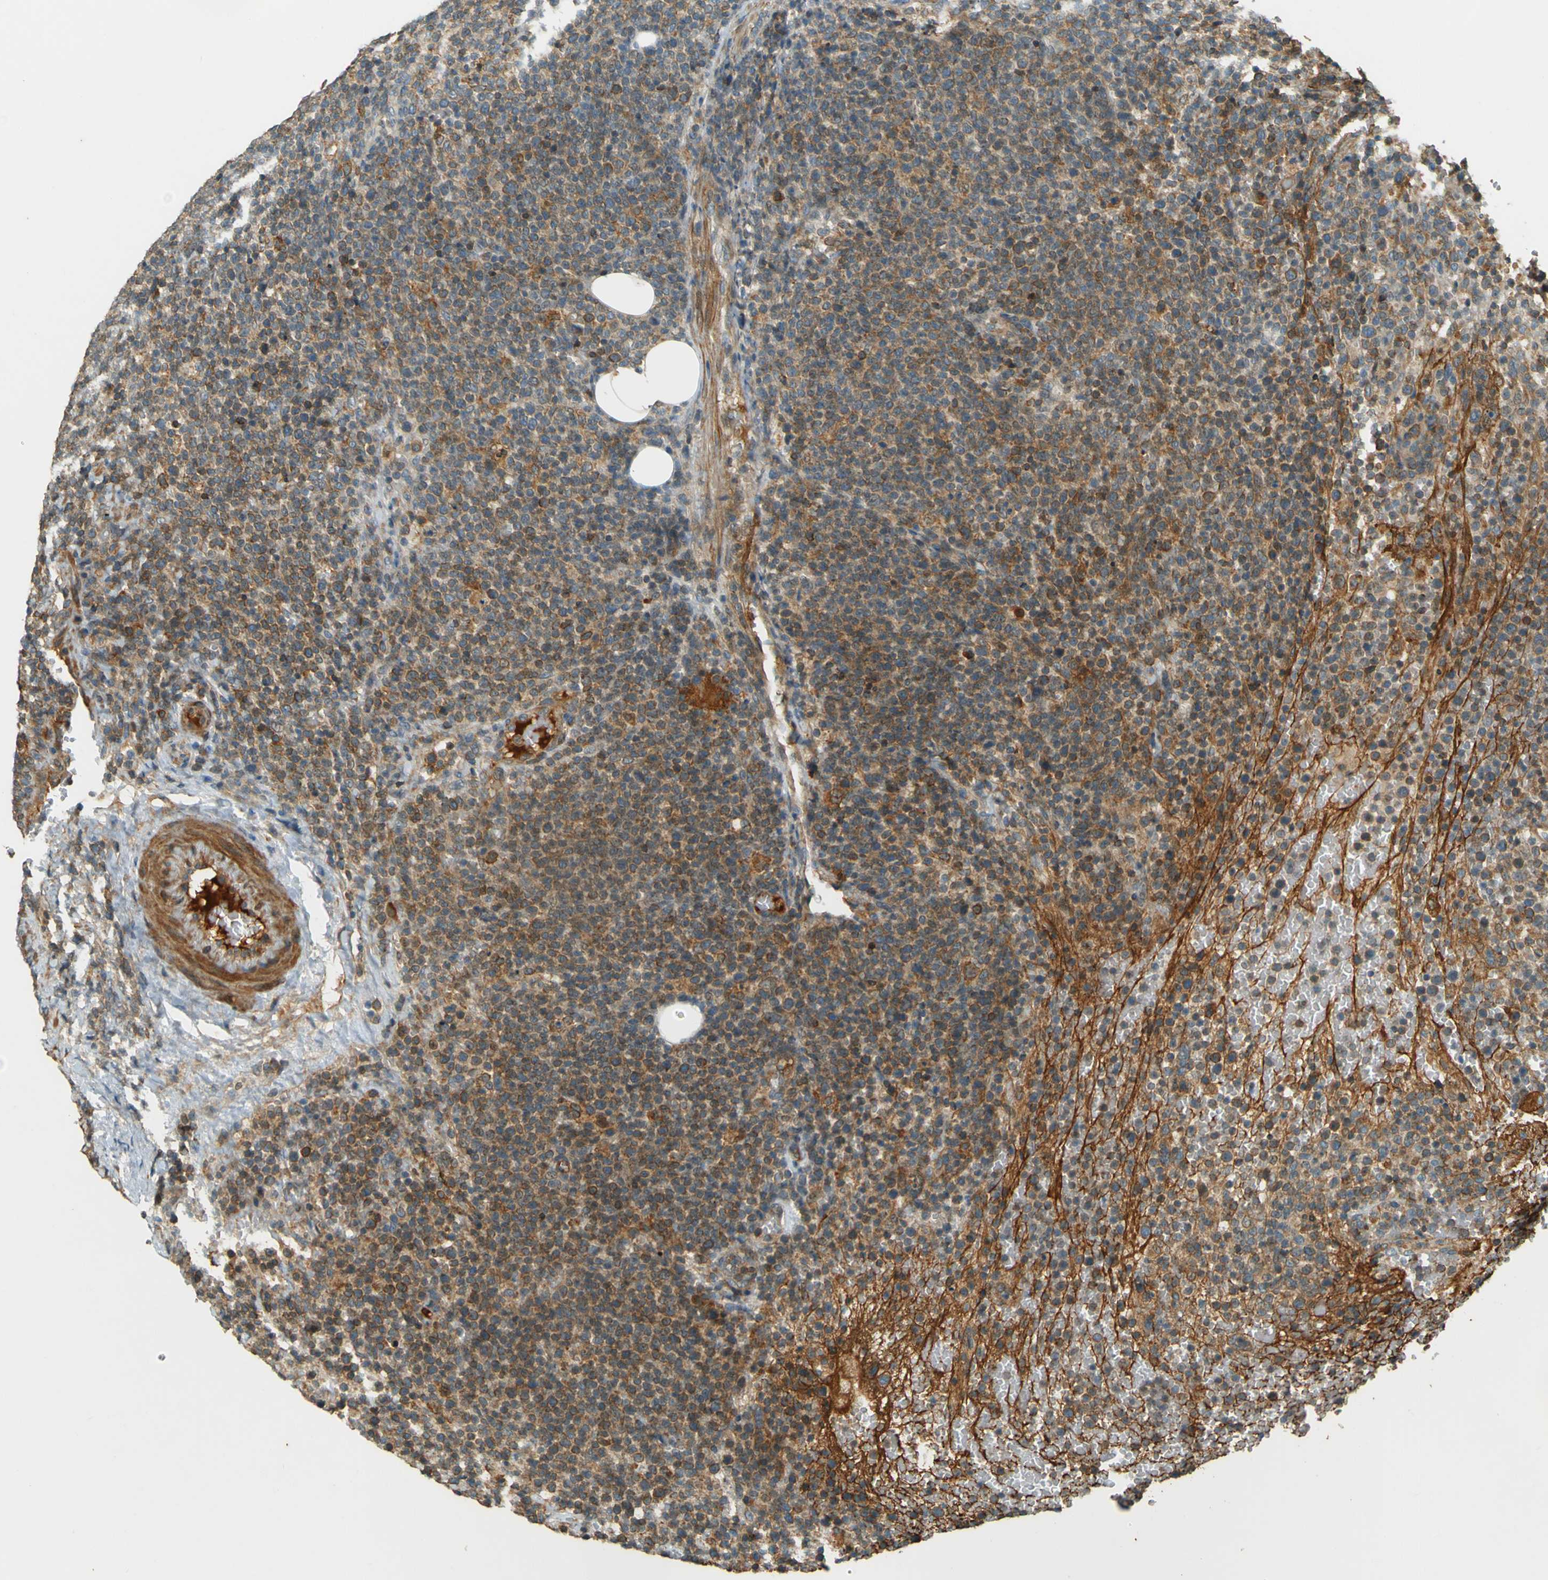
{"staining": {"intensity": "moderate", "quantity": ">75%", "location": "cytoplasmic/membranous"}, "tissue": "lymphoma", "cell_type": "Tumor cells", "image_type": "cancer", "snomed": [{"axis": "morphology", "description": "Malignant lymphoma, non-Hodgkin's type, High grade"}, {"axis": "topography", "description": "Lymph node"}], "caption": "Moderate cytoplasmic/membranous positivity for a protein is identified in approximately >75% of tumor cells of lymphoma using immunohistochemistry (IHC).", "gene": "LPCAT1", "patient": {"sex": "male", "age": 61}}